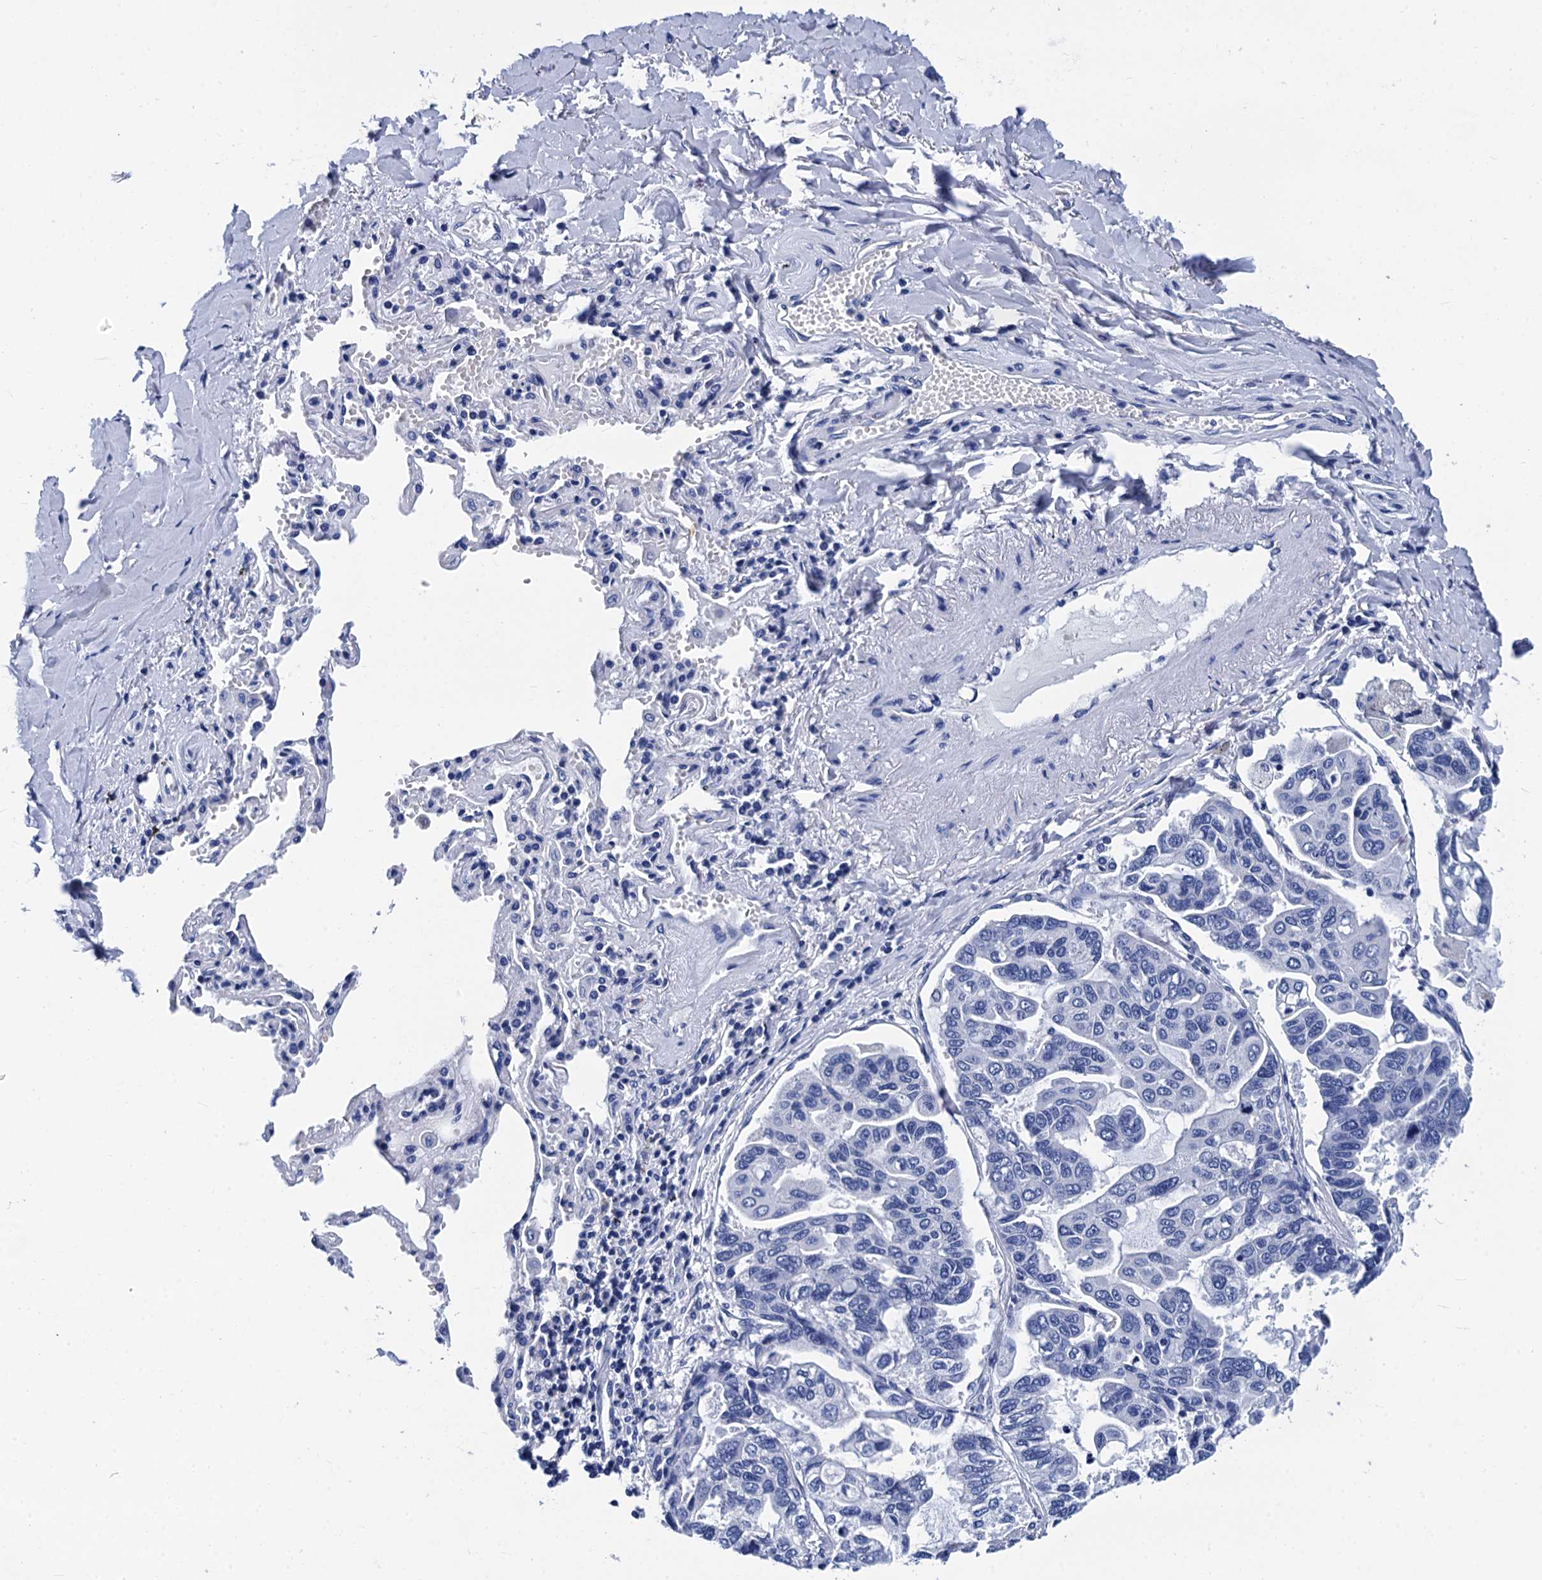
{"staining": {"intensity": "negative", "quantity": "none", "location": "none"}, "tissue": "lung cancer", "cell_type": "Tumor cells", "image_type": "cancer", "snomed": [{"axis": "morphology", "description": "Adenocarcinoma, NOS"}, {"axis": "topography", "description": "Lung"}], "caption": "The photomicrograph exhibits no significant positivity in tumor cells of lung adenocarcinoma.", "gene": "MYBPC3", "patient": {"sex": "male", "age": 64}}